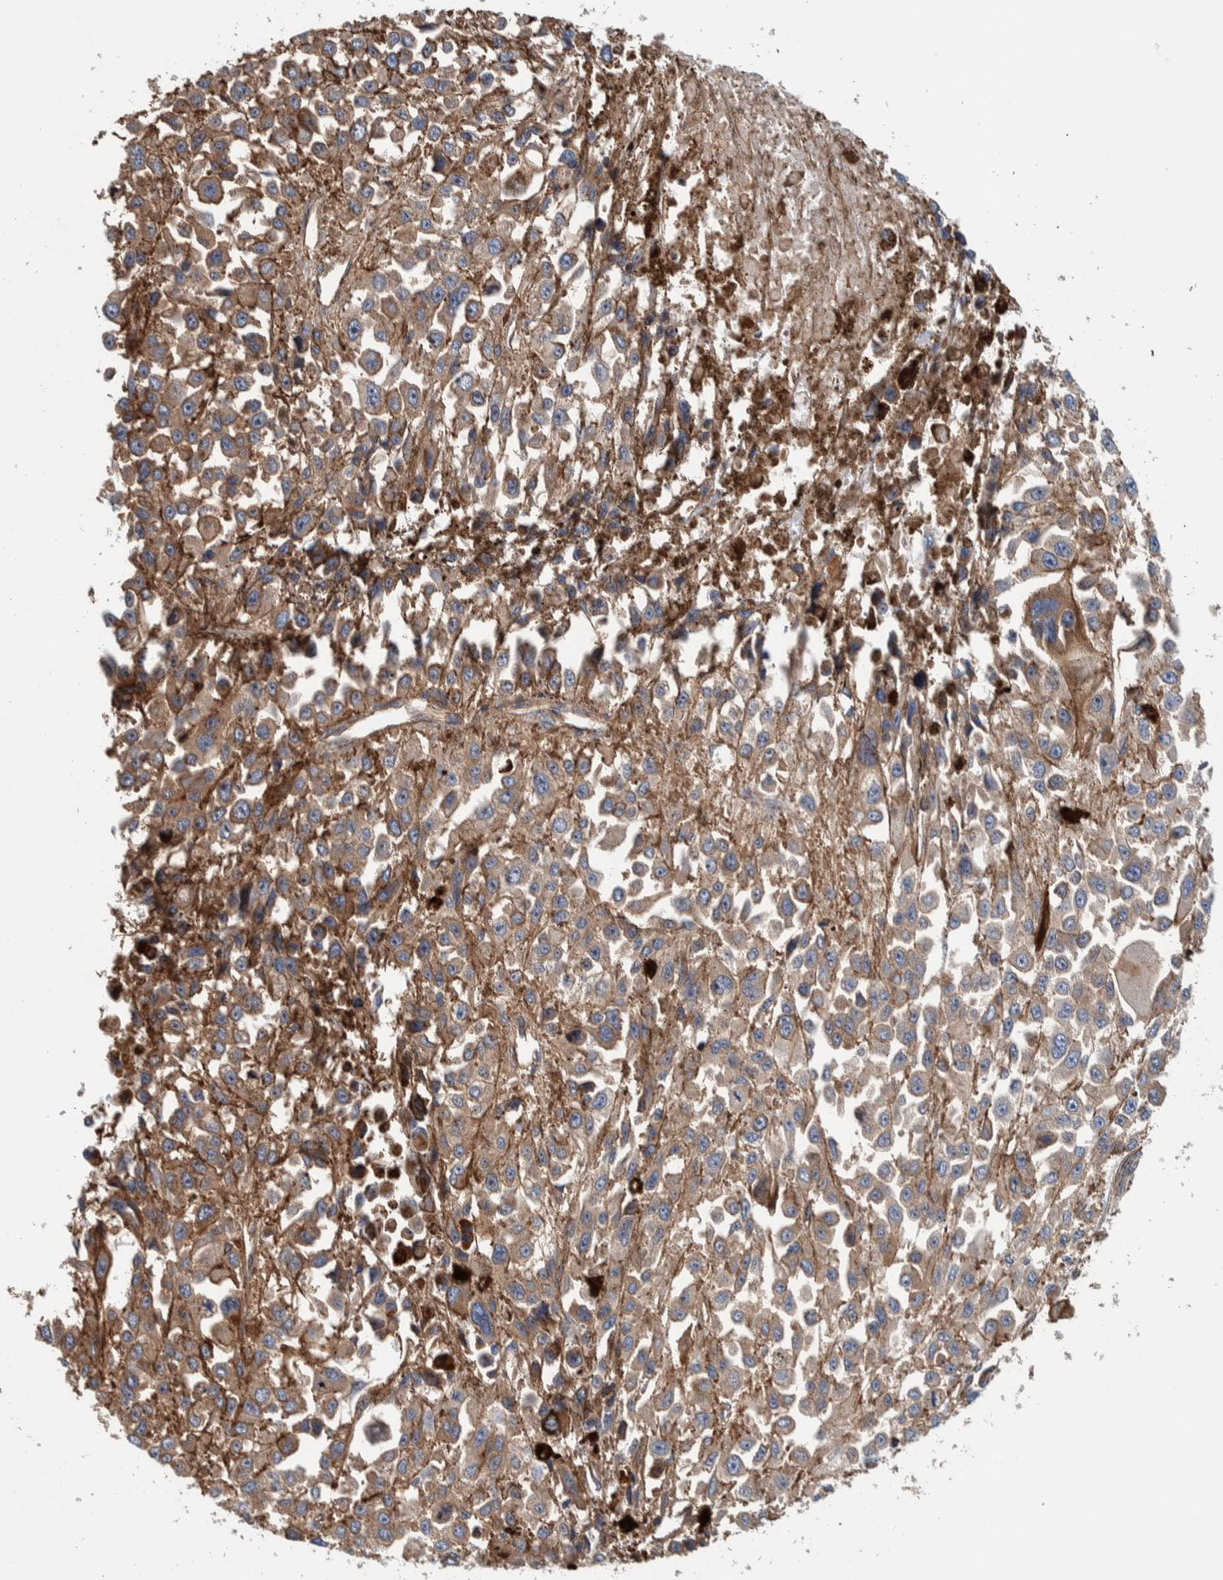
{"staining": {"intensity": "weak", "quantity": ">75%", "location": "cytoplasmic/membranous"}, "tissue": "melanoma", "cell_type": "Tumor cells", "image_type": "cancer", "snomed": [{"axis": "morphology", "description": "Malignant melanoma, Metastatic site"}, {"axis": "topography", "description": "Lymph node"}], "caption": "Melanoma stained with DAB immunohistochemistry (IHC) displays low levels of weak cytoplasmic/membranous staining in approximately >75% of tumor cells. Using DAB (3,3'-diaminobenzidine) (brown) and hematoxylin (blue) stains, captured at high magnification using brightfield microscopy.", "gene": "PKD1L1", "patient": {"sex": "male", "age": 59}}